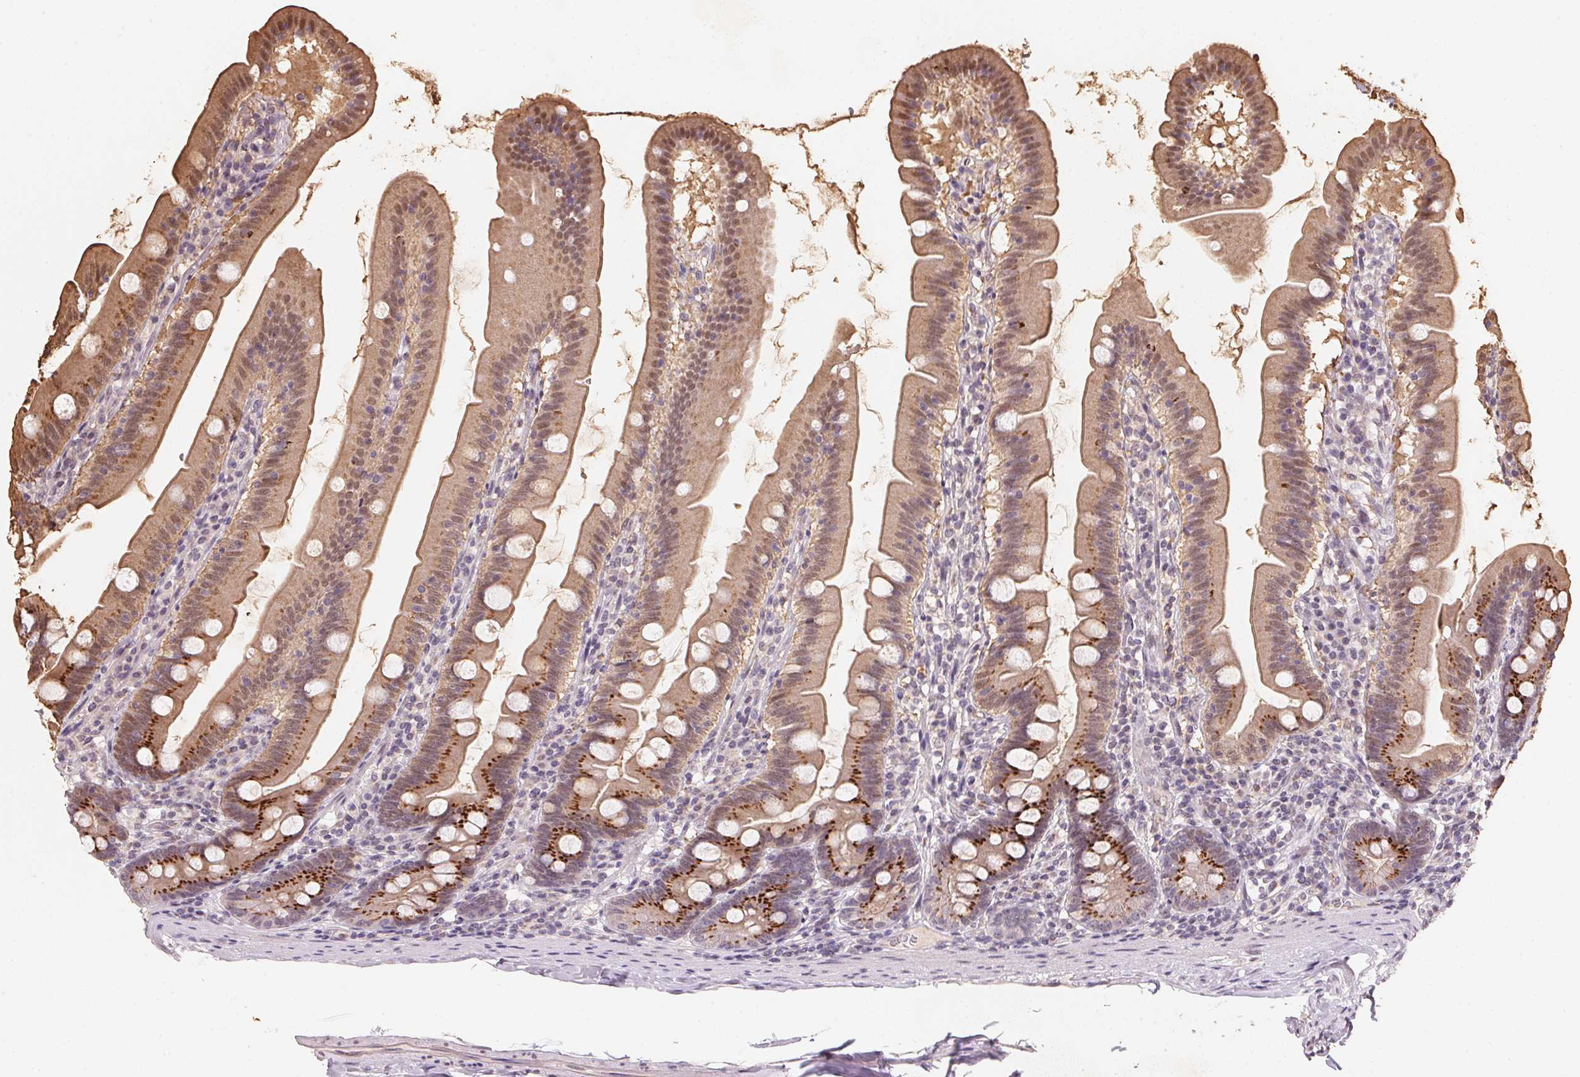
{"staining": {"intensity": "strong", "quantity": ">75%", "location": "cytoplasmic/membranous"}, "tissue": "duodenum", "cell_type": "Glandular cells", "image_type": "normal", "snomed": [{"axis": "morphology", "description": "Normal tissue, NOS"}, {"axis": "topography", "description": "Duodenum"}], "caption": "Immunohistochemical staining of unremarkable human duodenum shows >75% levels of strong cytoplasmic/membranous protein staining in approximately >75% of glandular cells.", "gene": "RAB22A", "patient": {"sex": "female", "age": 67}}